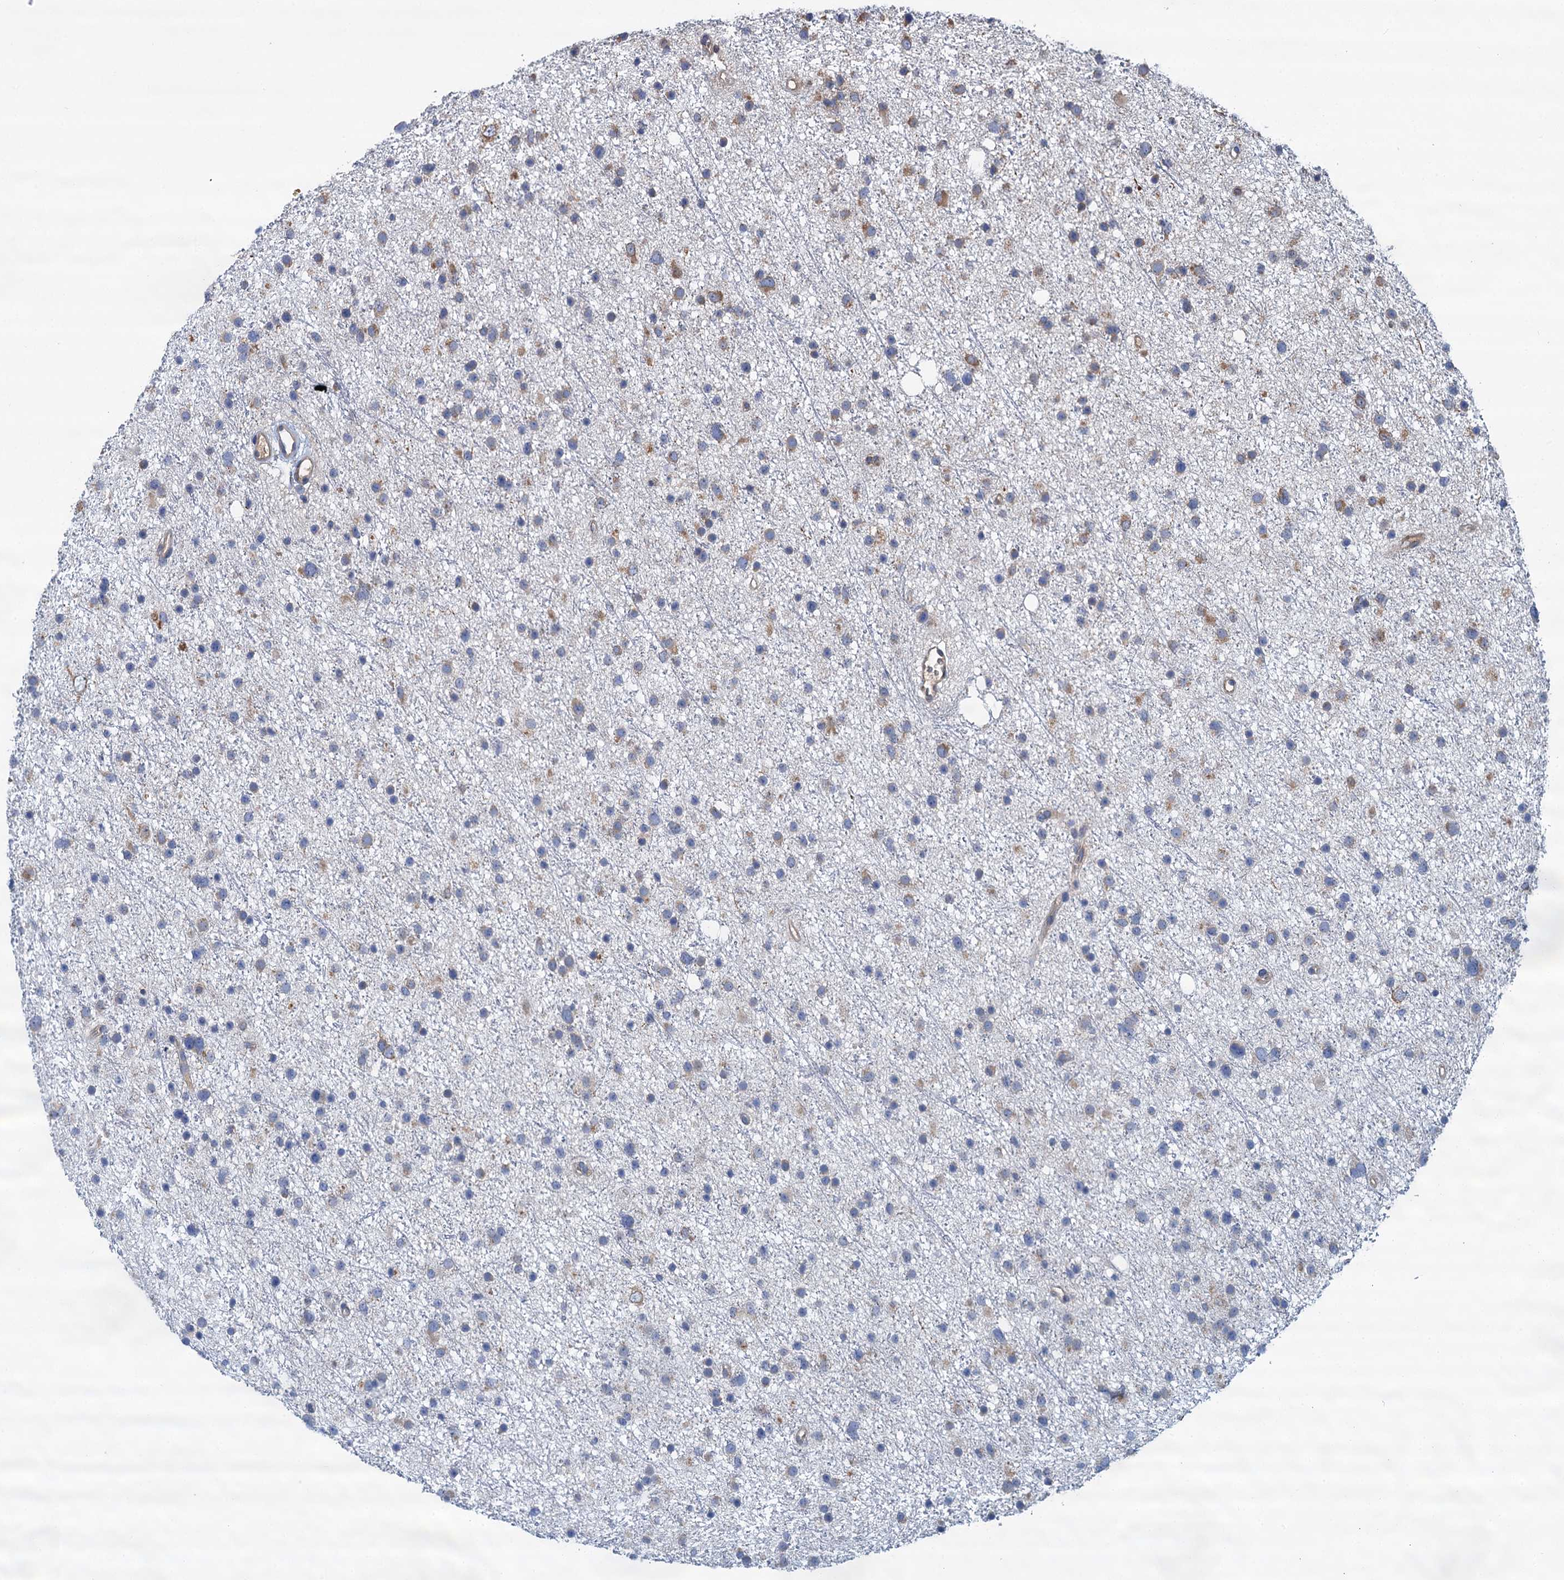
{"staining": {"intensity": "moderate", "quantity": "25%-75%", "location": "cytoplasmic/membranous"}, "tissue": "glioma", "cell_type": "Tumor cells", "image_type": "cancer", "snomed": [{"axis": "morphology", "description": "Glioma, malignant, Low grade"}, {"axis": "topography", "description": "Cerebral cortex"}], "caption": "Protein staining of glioma tissue demonstrates moderate cytoplasmic/membranous positivity in about 25%-75% of tumor cells.", "gene": "LINS1", "patient": {"sex": "female", "age": 39}}